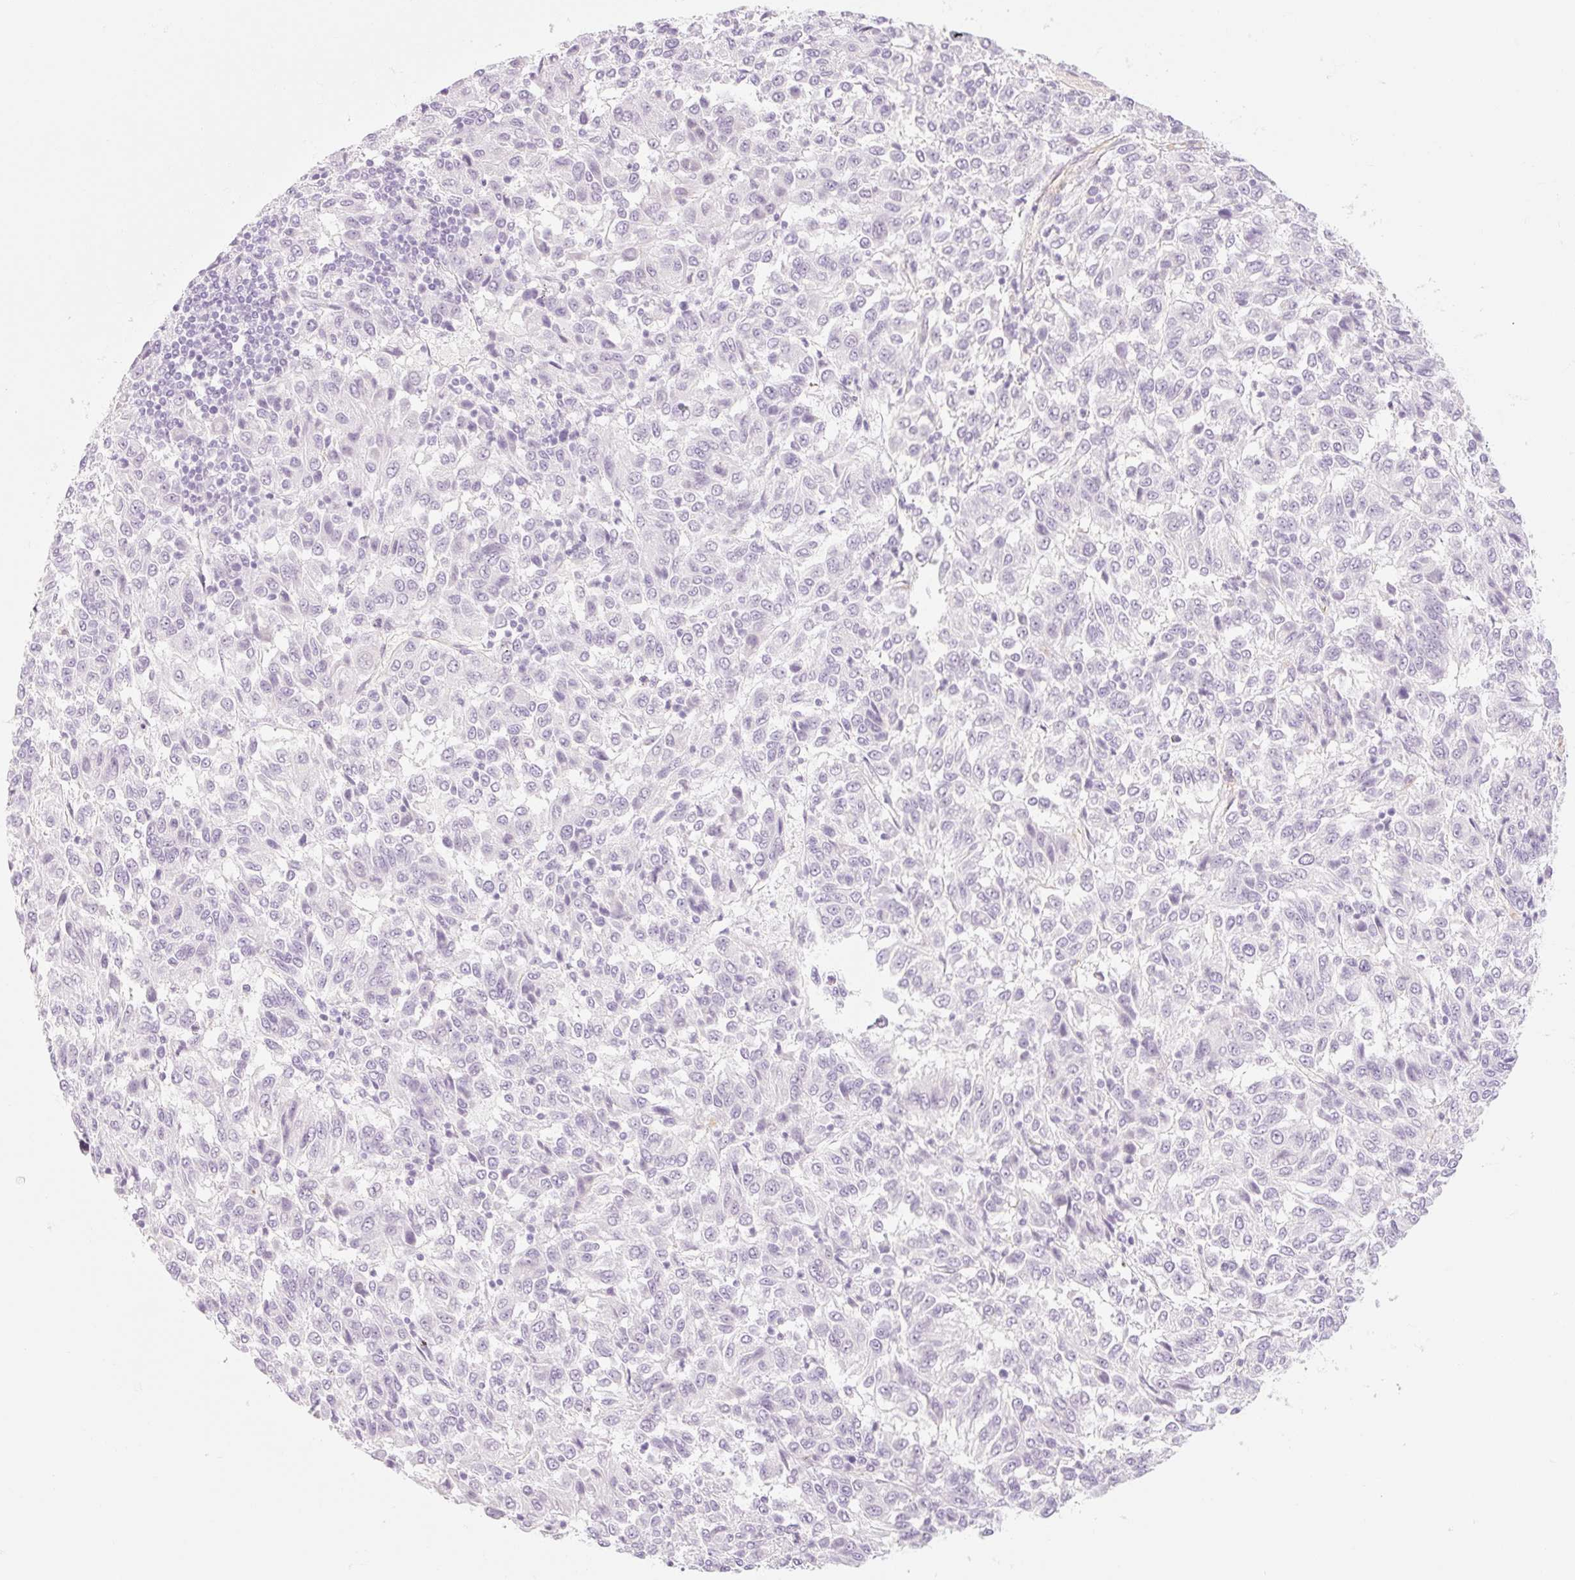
{"staining": {"intensity": "negative", "quantity": "none", "location": "none"}, "tissue": "melanoma", "cell_type": "Tumor cells", "image_type": "cancer", "snomed": [{"axis": "morphology", "description": "Malignant melanoma, Metastatic site"}, {"axis": "topography", "description": "Lung"}], "caption": "Malignant melanoma (metastatic site) stained for a protein using immunohistochemistry (IHC) exhibits no positivity tumor cells.", "gene": "TAF1L", "patient": {"sex": "male", "age": 64}}